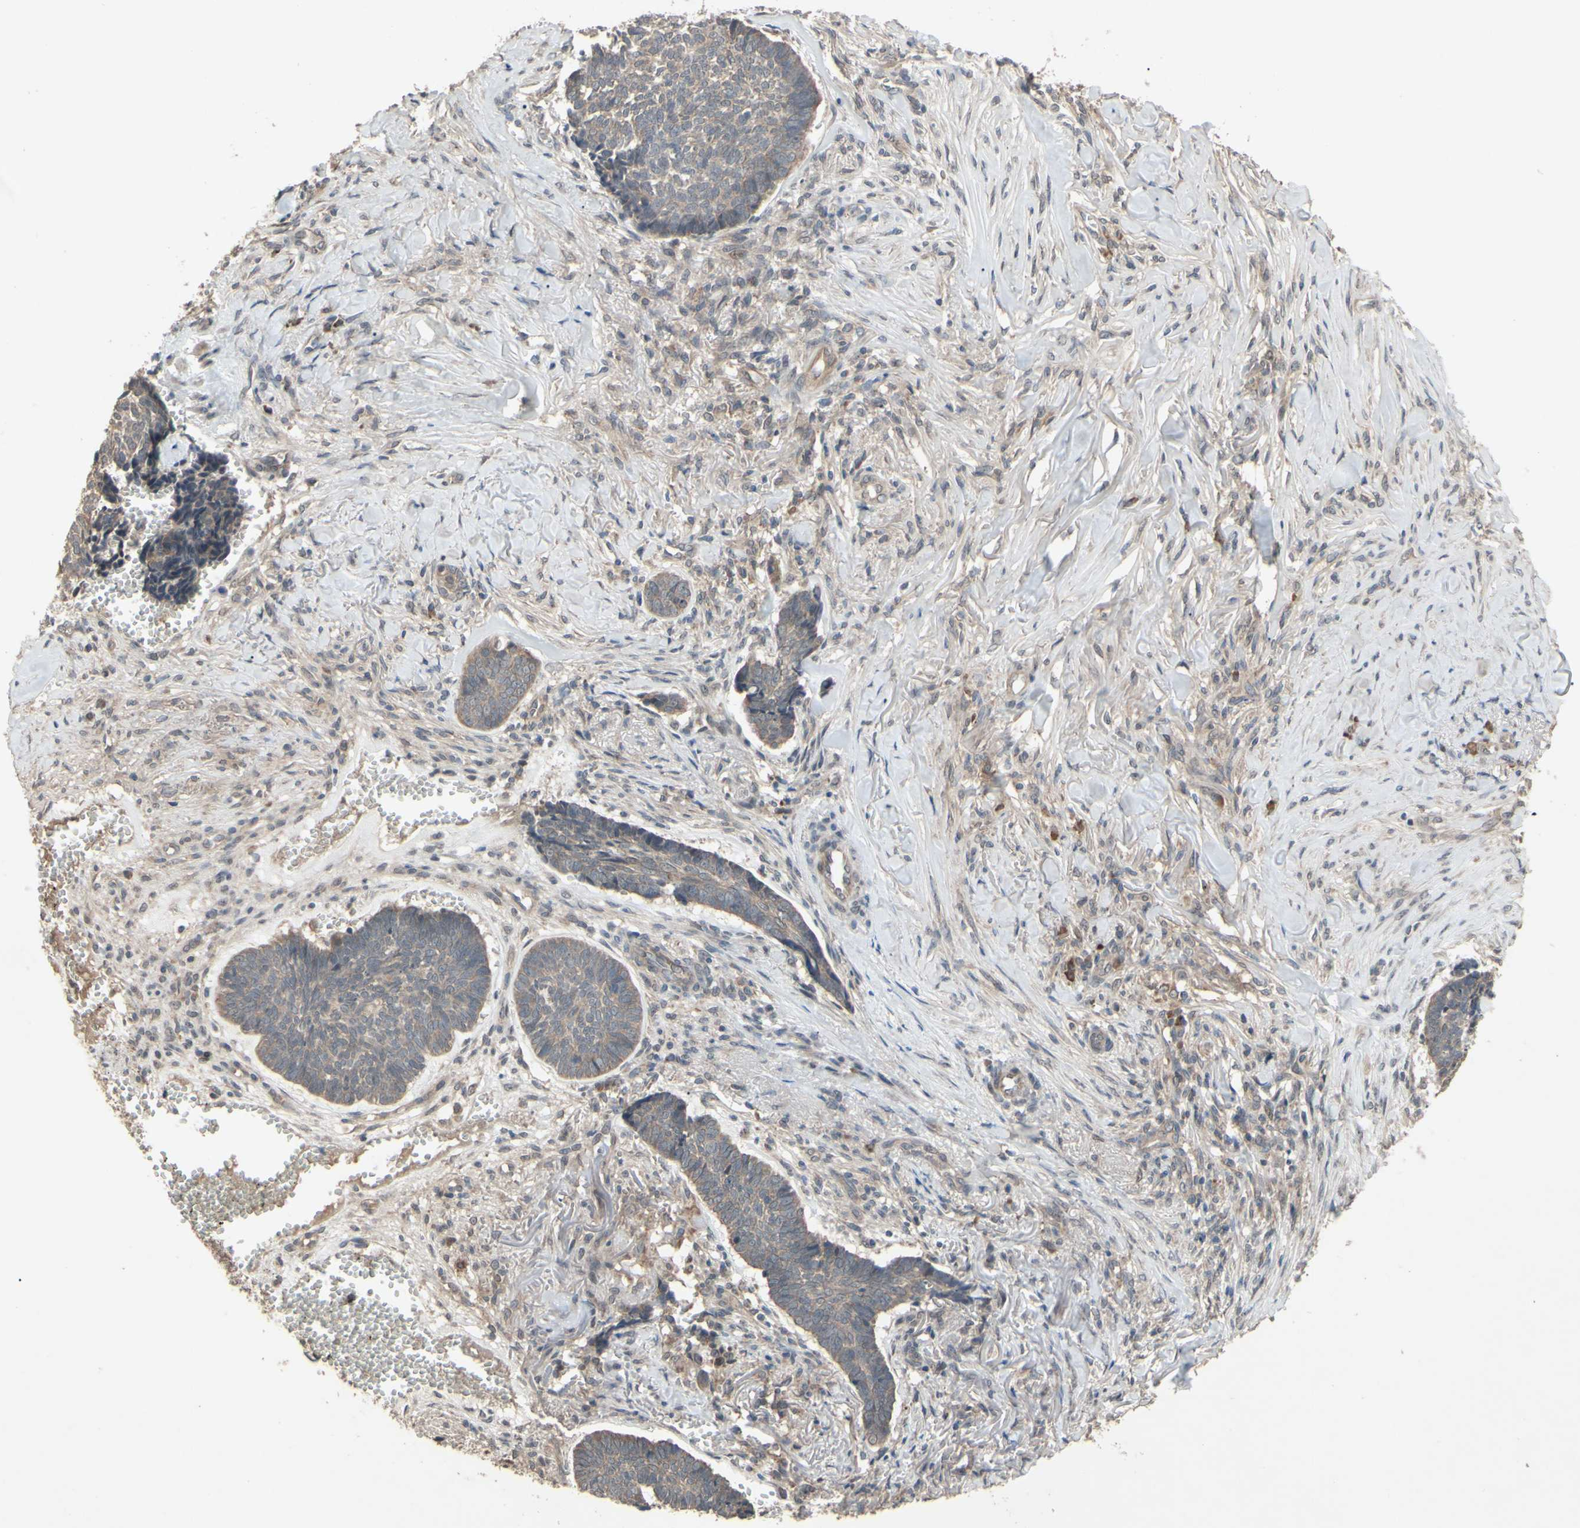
{"staining": {"intensity": "weak", "quantity": ">75%", "location": "cytoplasmic/membranous"}, "tissue": "skin cancer", "cell_type": "Tumor cells", "image_type": "cancer", "snomed": [{"axis": "morphology", "description": "Basal cell carcinoma"}, {"axis": "topography", "description": "Skin"}], "caption": "Immunohistochemistry (IHC) staining of skin basal cell carcinoma, which reveals low levels of weak cytoplasmic/membranous expression in about >75% of tumor cells indicating weak cytoplasmic/membranous protein positivity. The staining was performed using DAB (3,3'-diaminobenzidine) (brown) for protein detection and nuclei were counterstained in hematoxylin (blue).", "gene": "CD164", "patient": {"sex": "male", "age": 84}}